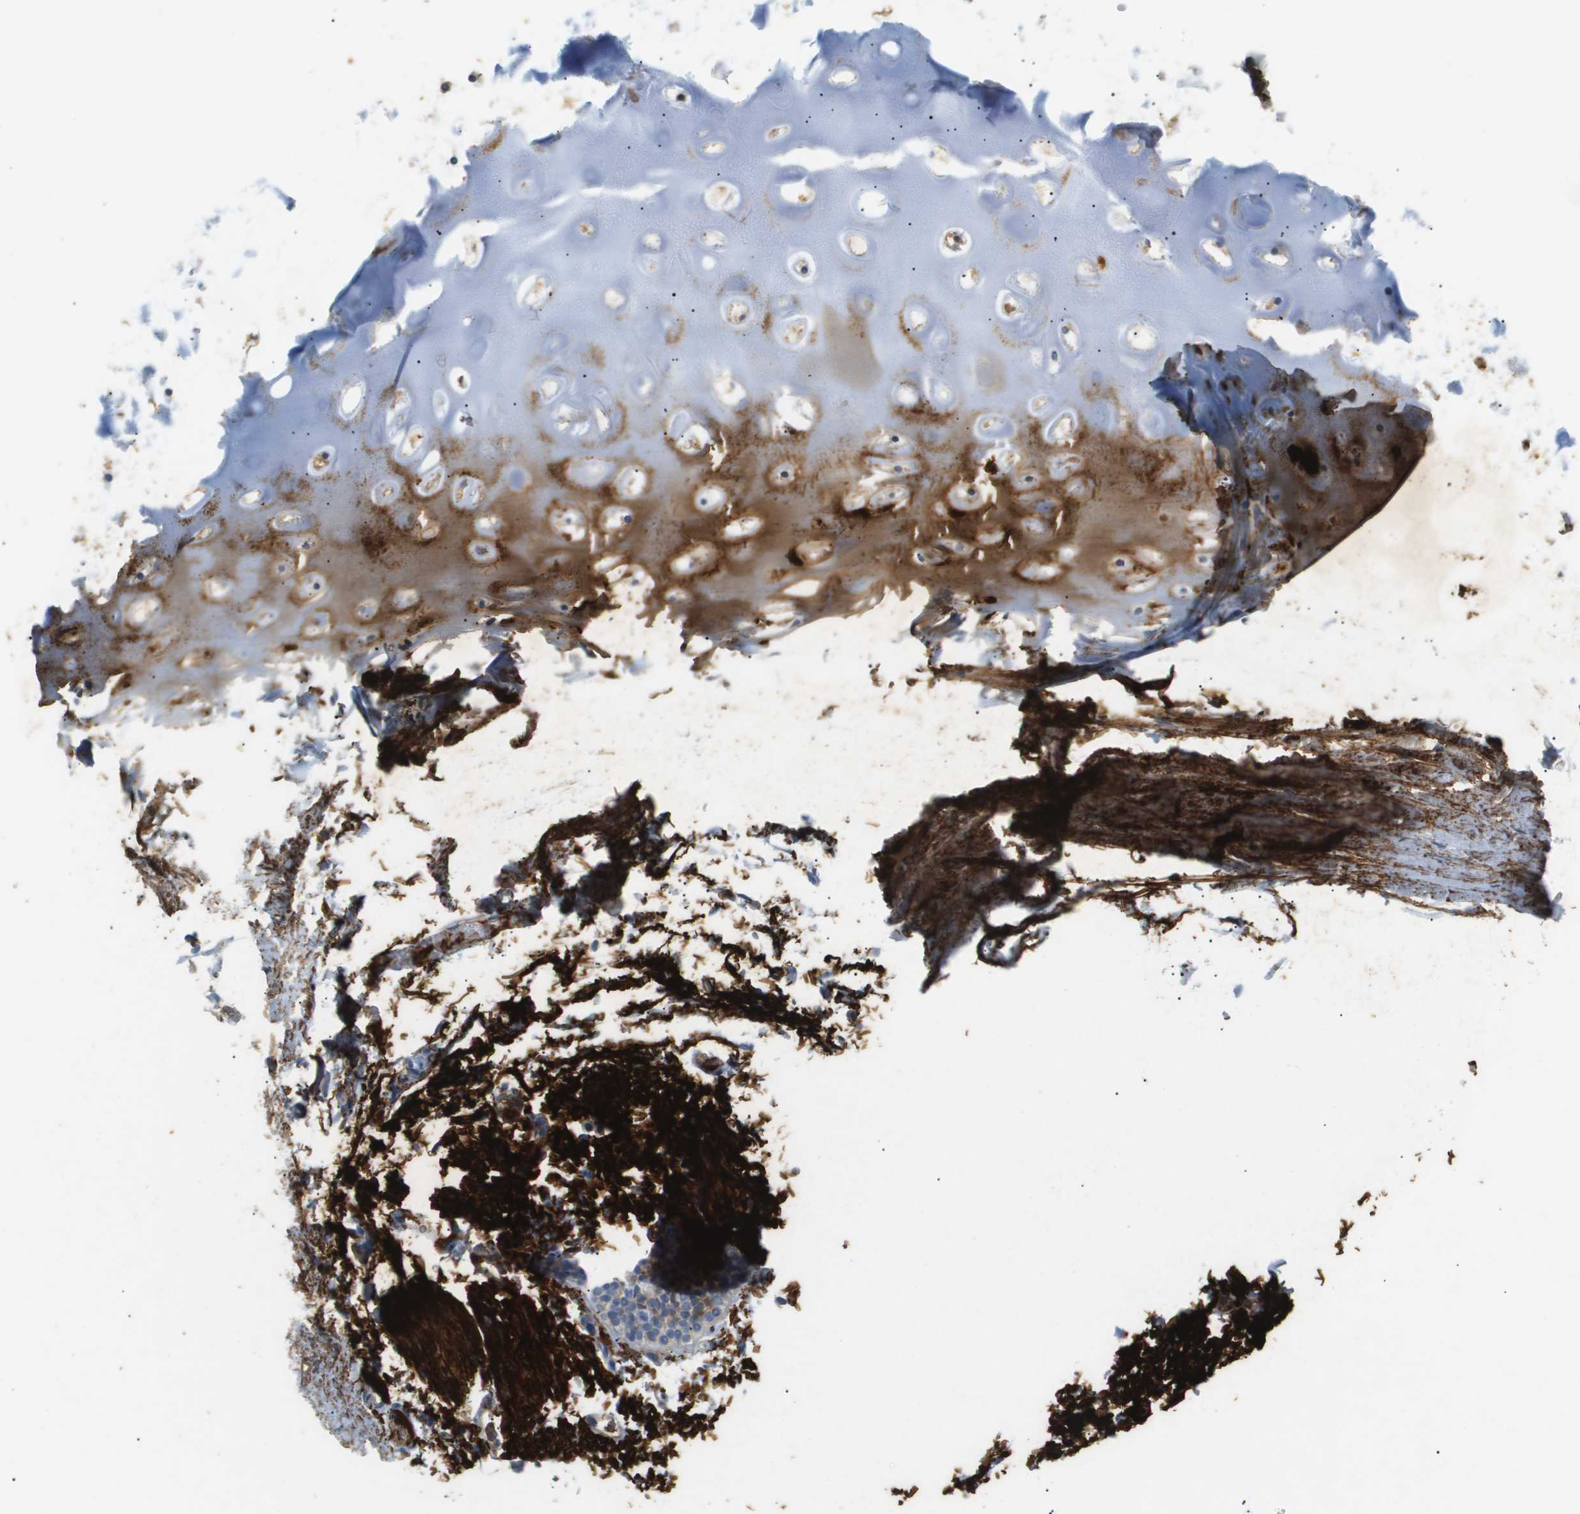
{"staining": {"intensity": "moderate", "quantity": "<25%", "location": "cytoplasmic/membranous"}, "tissue": "adipose tissue", "cell_type": "Adipocytes", "image_type": "normal", "snomed": [{"axis": "morphology", "description": "Normal tissue, NOS"}, {"axis": "topography", "description": "Bronchus"}], "caption": "Immunohistochemical staining of normal human adipose tissue reveals low levels of moderate cytoplasmic/membranous positivity in approximately <25% of adipocytes. The protein of interest is stained brown, and the nuclei are stained in blue (DAB IHC with brightfield microscopy, high magnification).", "gene": "VTN", "patient": {"sex": "female", "age": 73}}